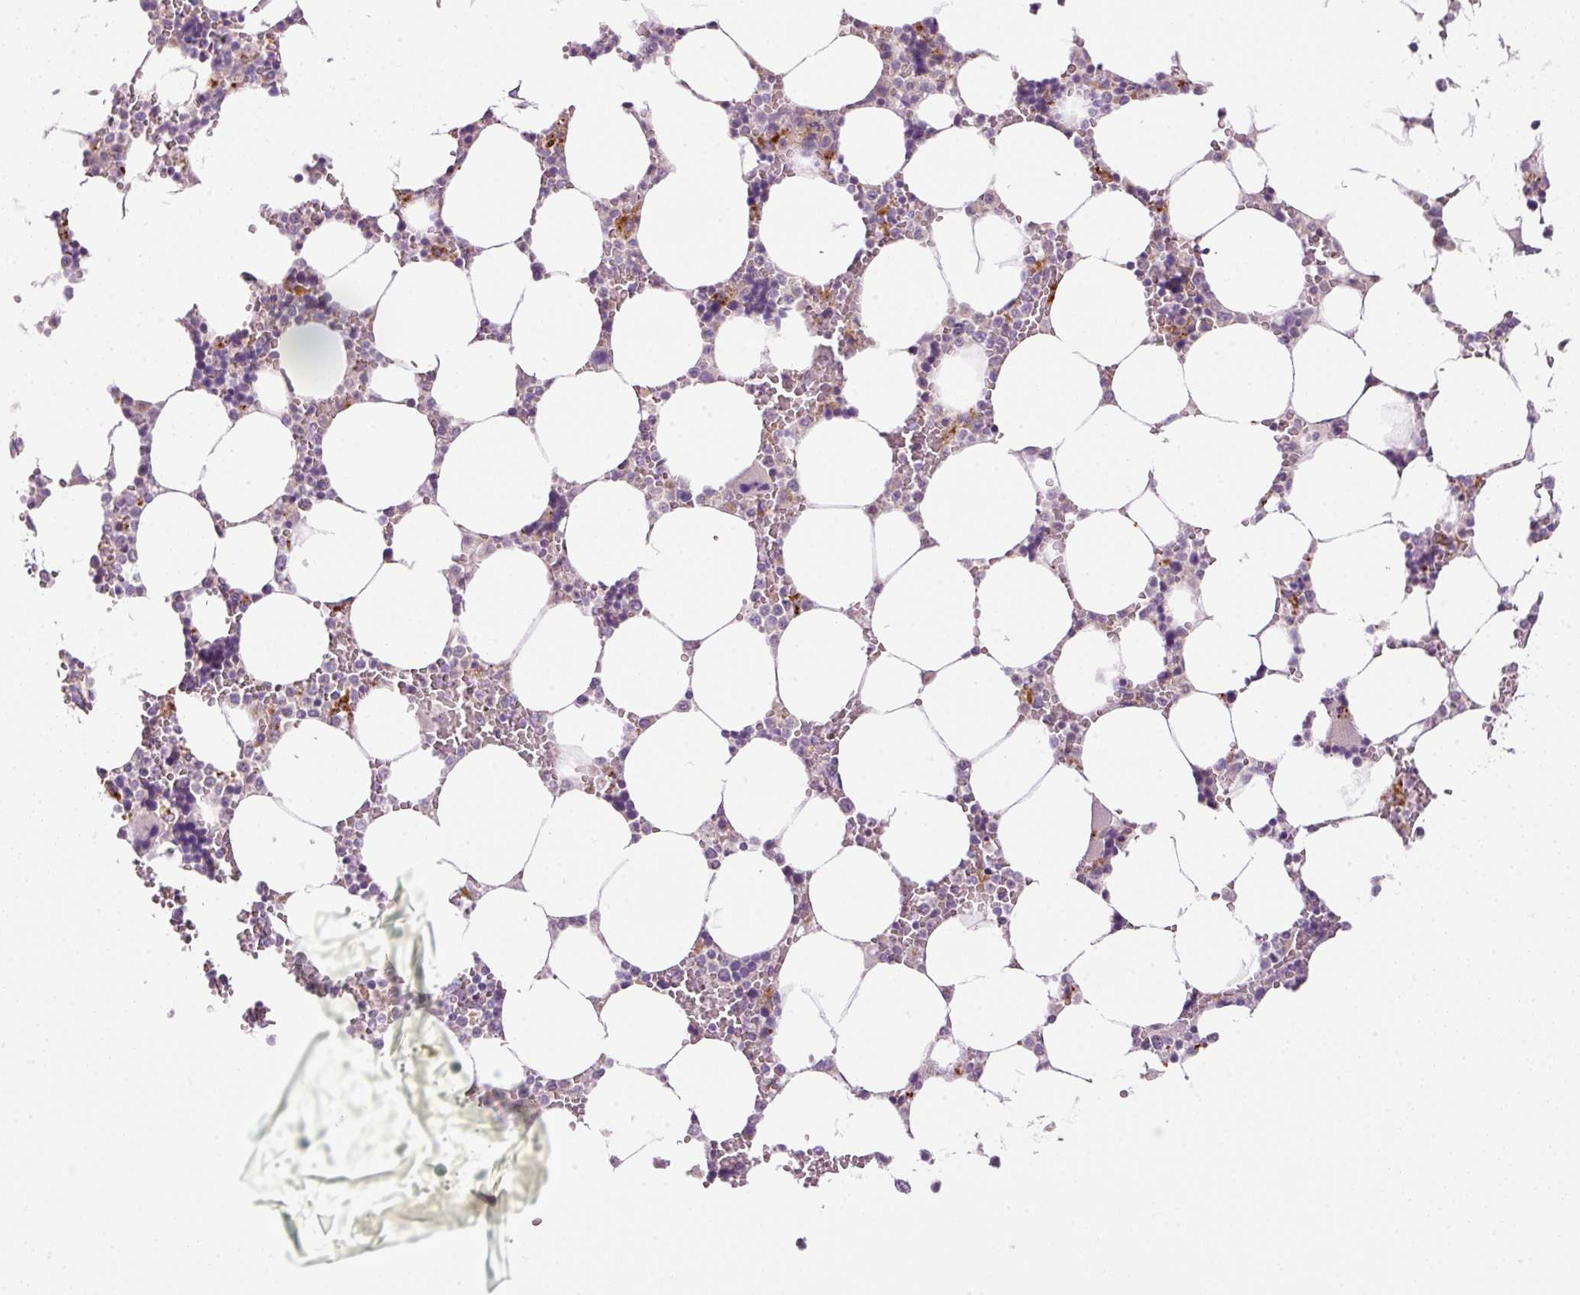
{"staining": {"intensity": "moderate", "quantity": "<25%", "location": "cytoplasmic/membranous"}, "tissue": "bone marrow", "cell_type": "Hematopoietic cells", "image_type": "normal", "snomed": [{"axis": "morphology", "description": "Normal tissue, NOS"}, {"axis": "topography", "description": "Bone marrow"}], "caption": "Hematopoietic cells show moderate cytoplasmic/membranous staining in about <25% of cells in benign bone marrow.", "gene": "ZNF639", "patient": {"sex": "male", "age": 64}}